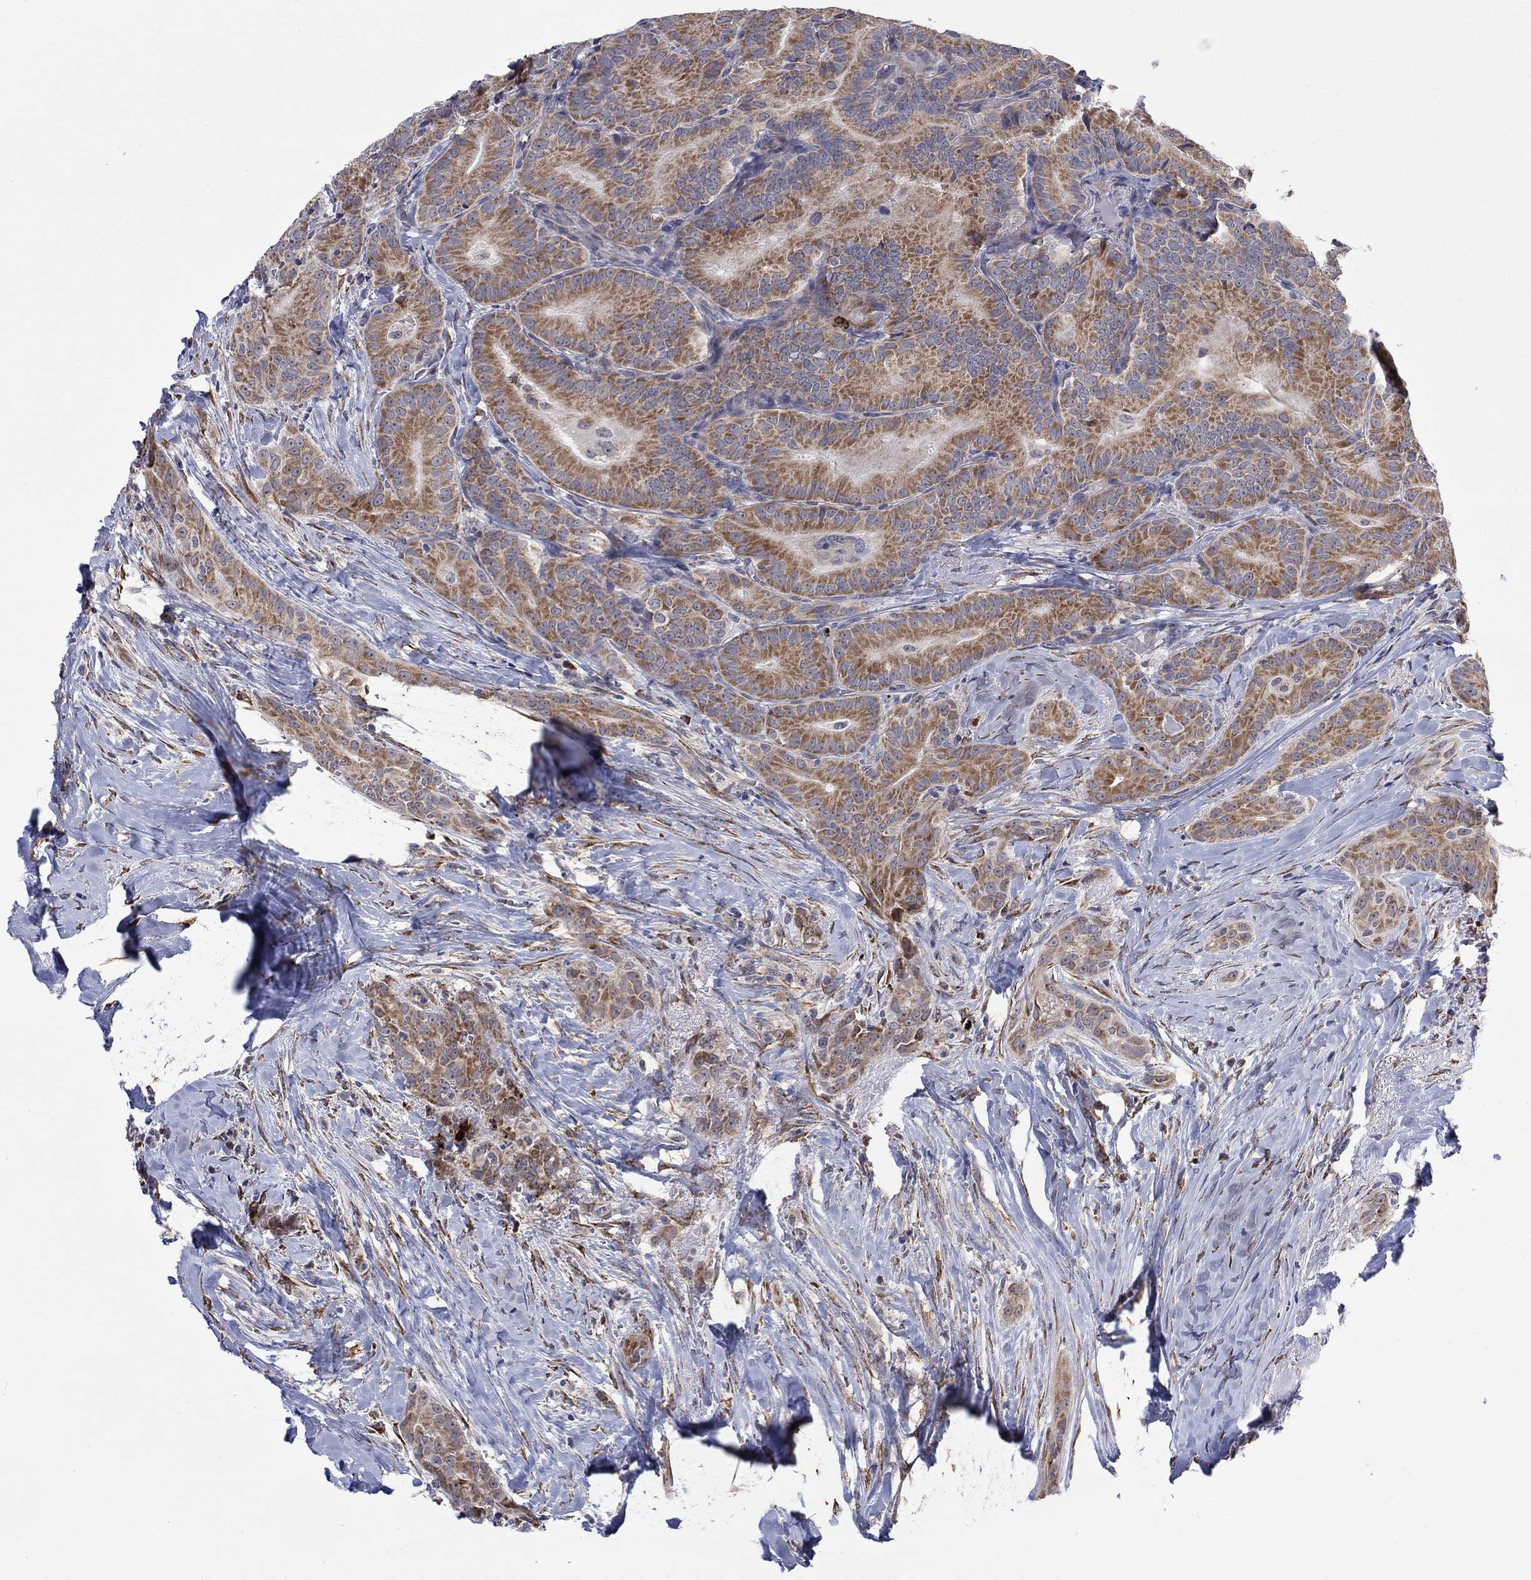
{"staining": {"intensity": "moderate", "quantity": ">75%", "location": "cytoplasmic/membranous"}, "tissue": "thyroid cancer", "cell_type": "Tumor cells", "image_type": "cancer", "snomed": [{"axis": "morphology", "description": "Papillary adenocarcinoma, NOS"}, {"axis": "topography", "description": "Thyroid gland"}], "caption": "This photomicrograph exhibits IHC staining of thyroid papillary adenocarcinoma, with medium moderate cytoplasmic/membranous positivity in approximately >75% of tumor cells.", "gene": "MTRFR", "patient": {"sex": "male", "age": 61}}